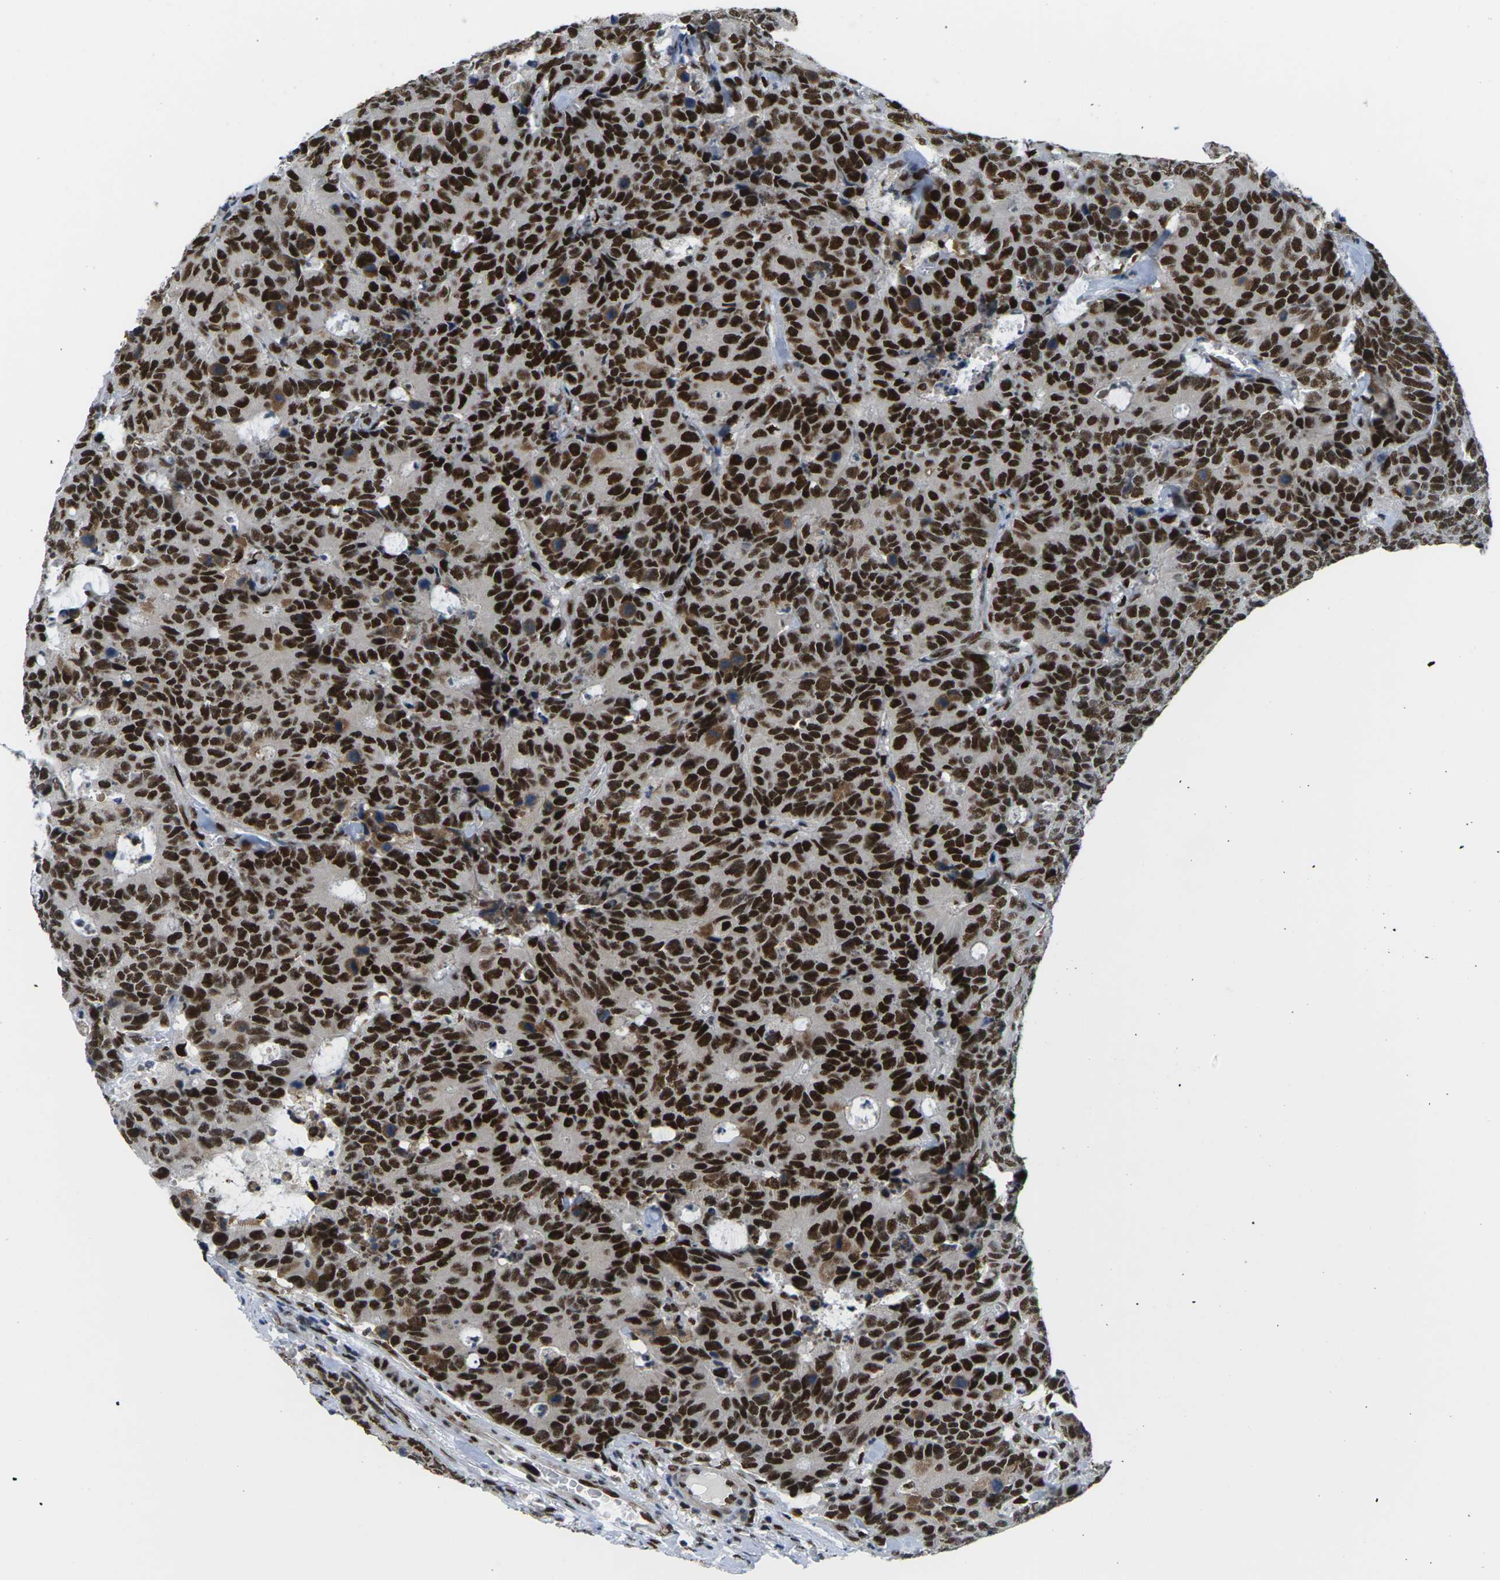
{"staining": {"intensity": "strong", "quantity": ">75%", "location": "nuclear"}, "tissue": "colorectal cancer", "cell_type": "Tumor cells", "image_type": "cancer", "snomed": [{"axis": "morphology", "description": "Adenocarcinoma, NOS"}, {"axis": "topography", "description": "Colon"}], "caption": "There is high levels of strong nuclear positivity in tumor cells of colorectal cancer (adenocarcinoma), as demonstrated by immunohistochemical staining (brown color).", "gene": "PSME3", "patient": {"sex": "female", "age": 86}}